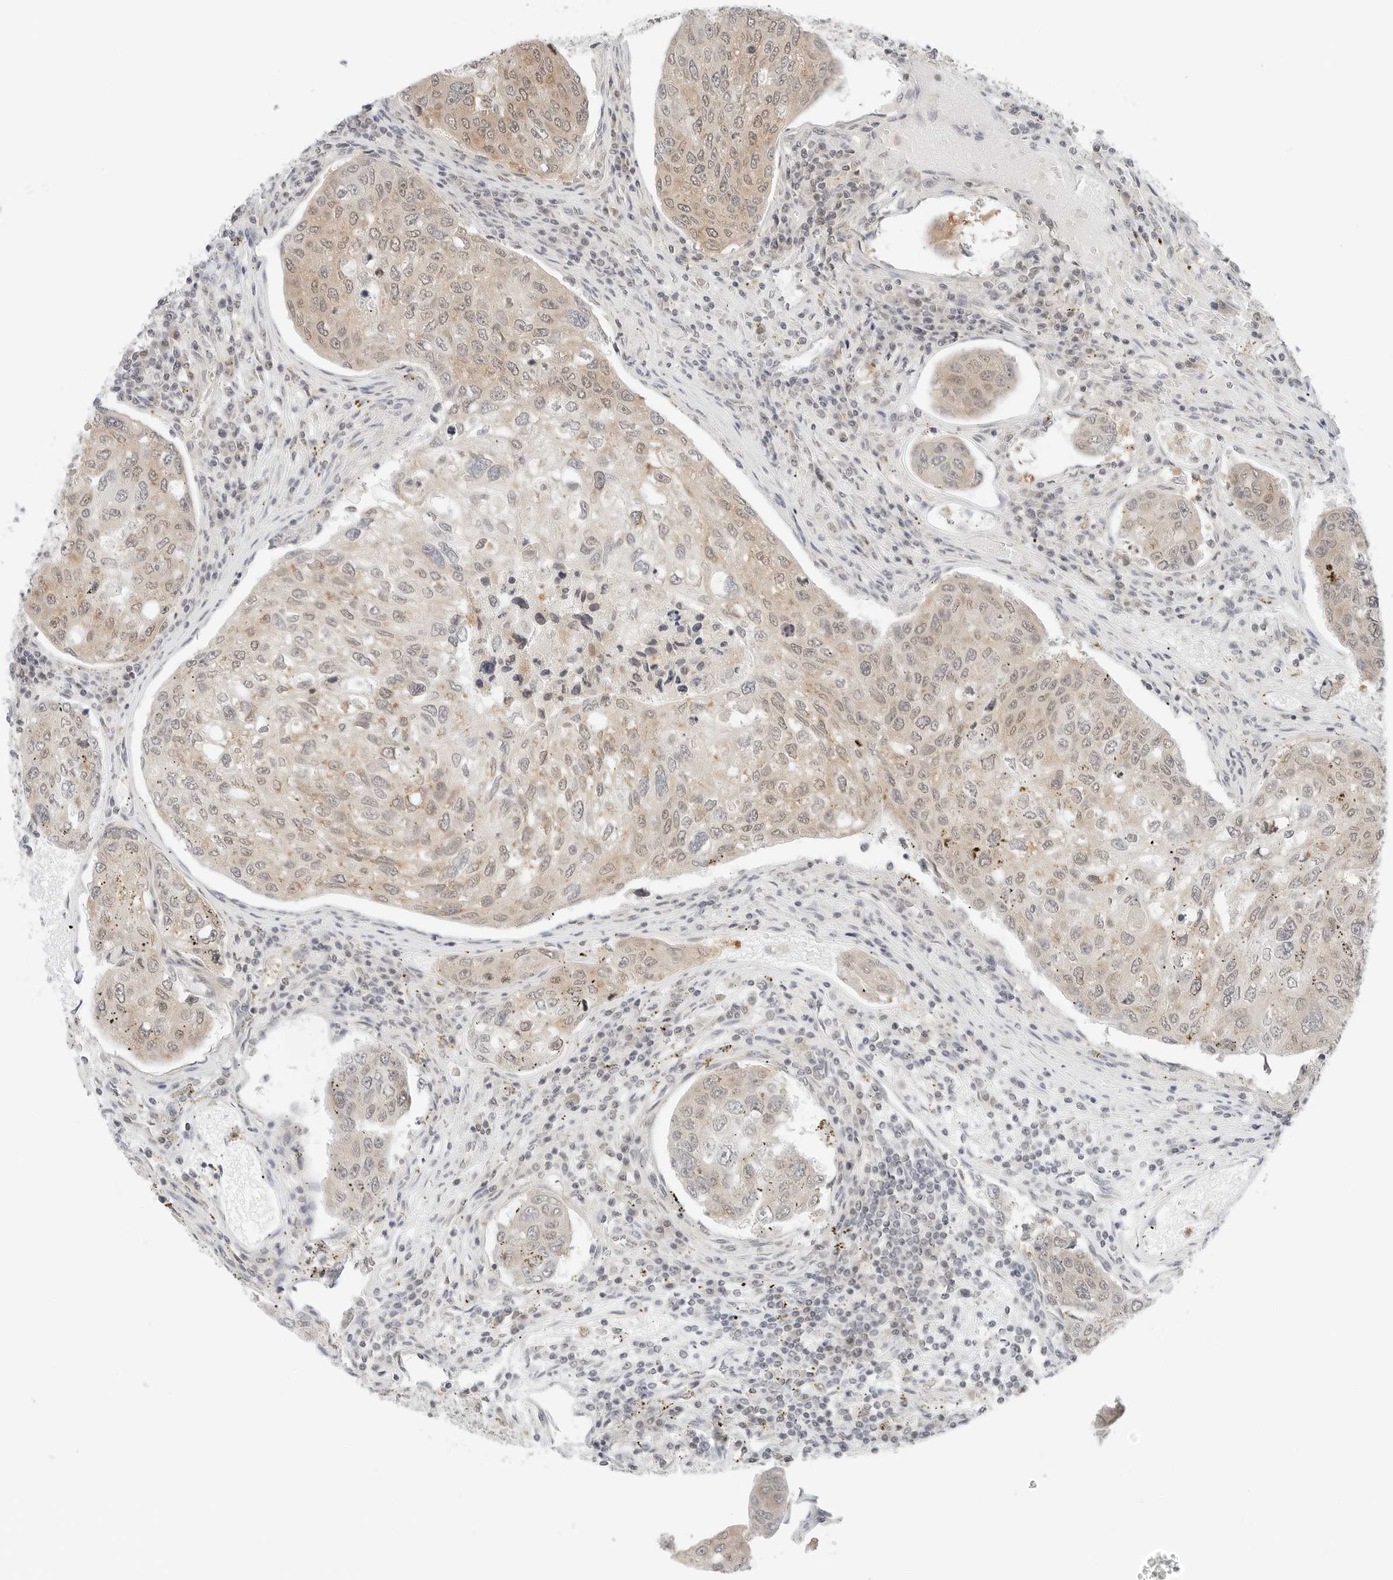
{"staining": {"intensity": "weak", "quantity": ">75%", "location": "cytoplasmic/membranous,nuclear"}, "tissue": "urothelial cancer", "cell_type": "Tumor cells", "image_type": "cancer", "snomed": [{"axis": "morphology", "description": "Urothelial carcinoma, High grade"}, {"axis": "topography", "description": "Lymph node"}, {"axis": "topography", "description": "Urinary bladder"}], "caption": "DAB immunohistochemical staining of urothelial cancer demonstrates weak cytoplasmic/membranous and nuclear protein positivity in about >75% of tumor cells.", "gene": "IQCC", "patient": {"sex": "male", "age": 51}}